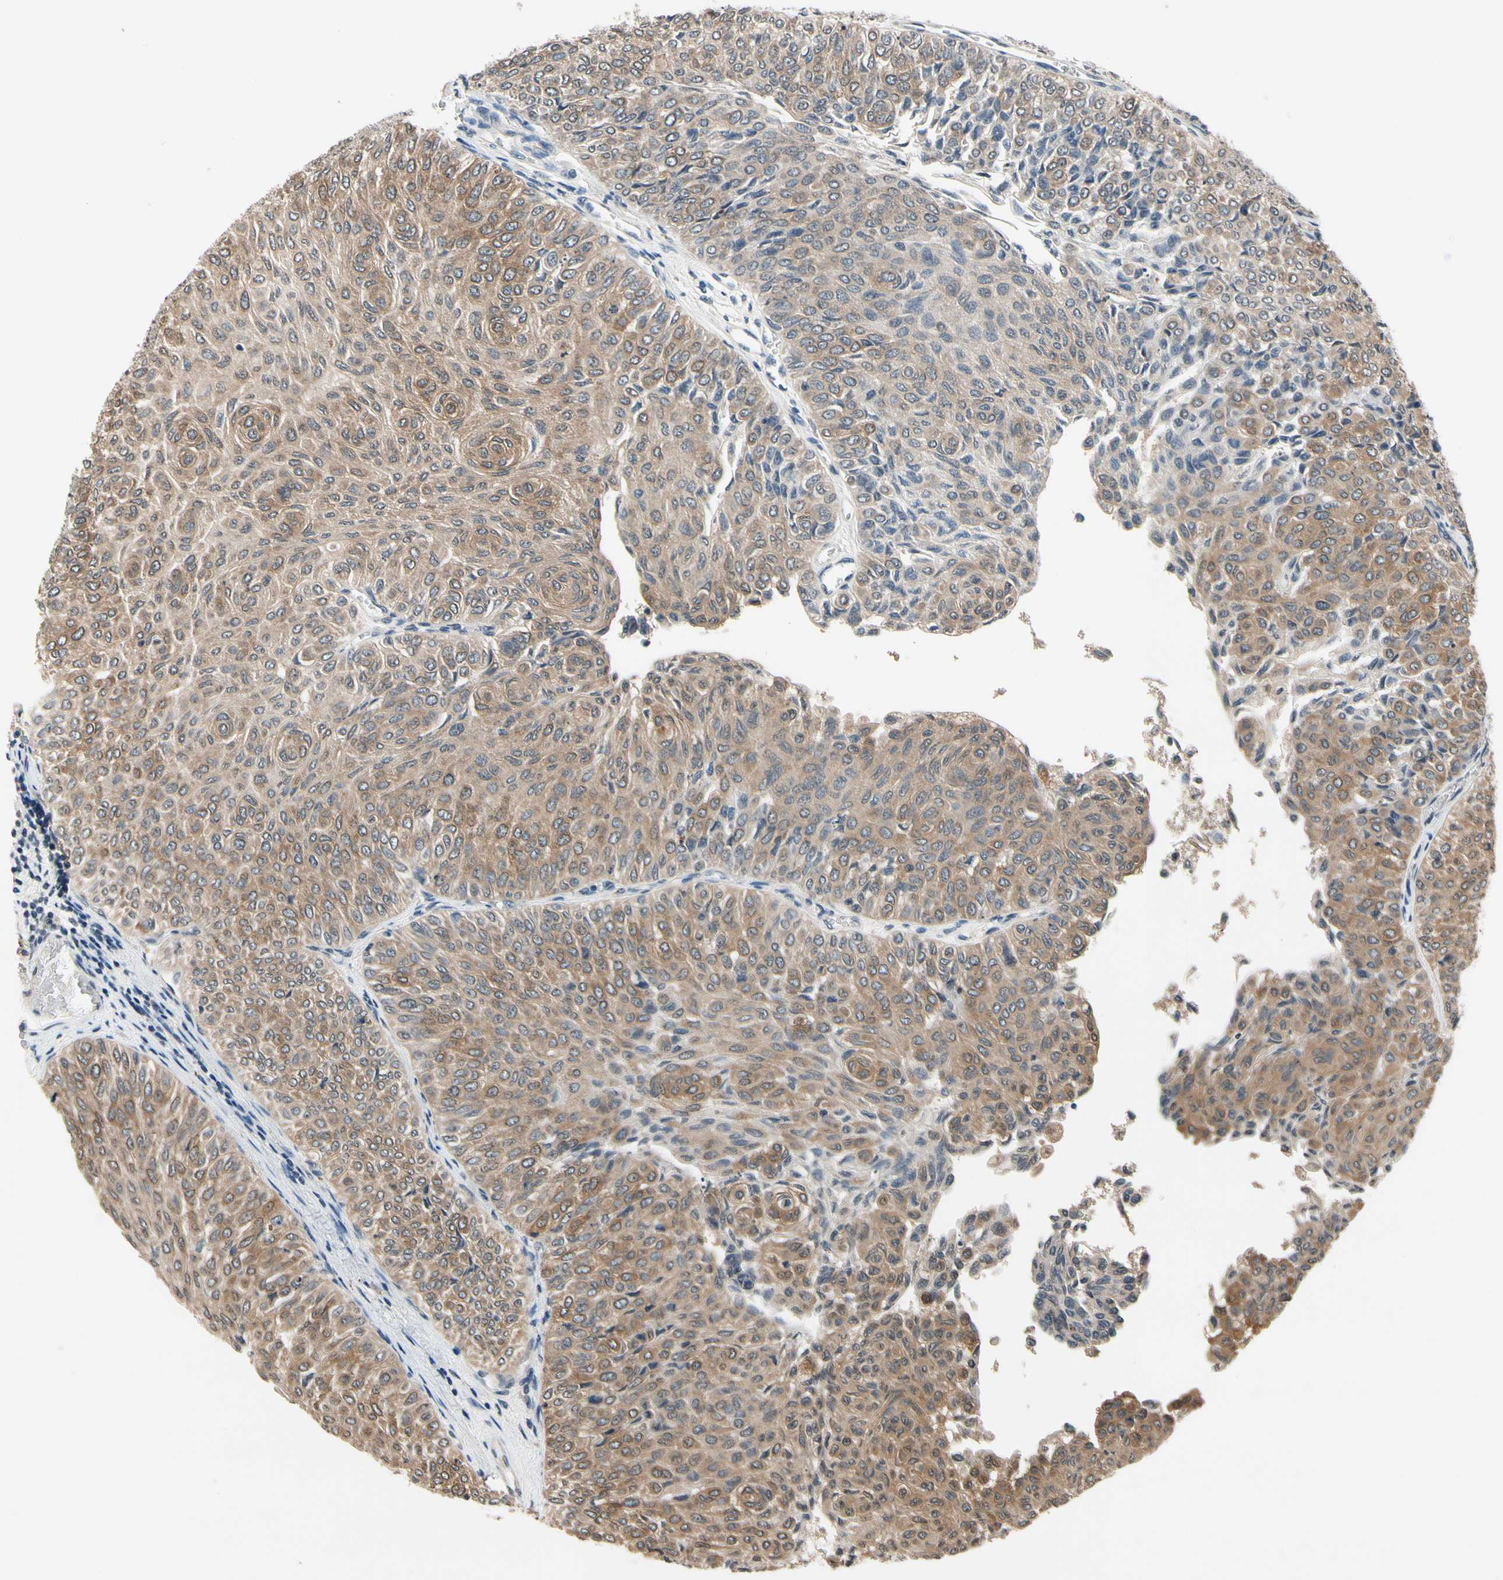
{"staining": {"intensity": "weak", "quantity": ">75%", "location": "cytoplasmic/membranous"}, "tissue": "urothelial cancer", "cell_type": "Tumor cells", "image_type": "cancer", "snomed": [{"axis": "morphology", "description": "Urothelial carcinoma, Low grade"}, {"axis": "topography", "description": "Urinary bladder"}], "caption": "The image exhibits staining of urothelial carcinoma (low-grade), revealing weak cytoplasmic/membranous protein positivity (brown color) within tumor cells.", "gene": "GCLC", "patient": {"sex": "male", "age": 78}}